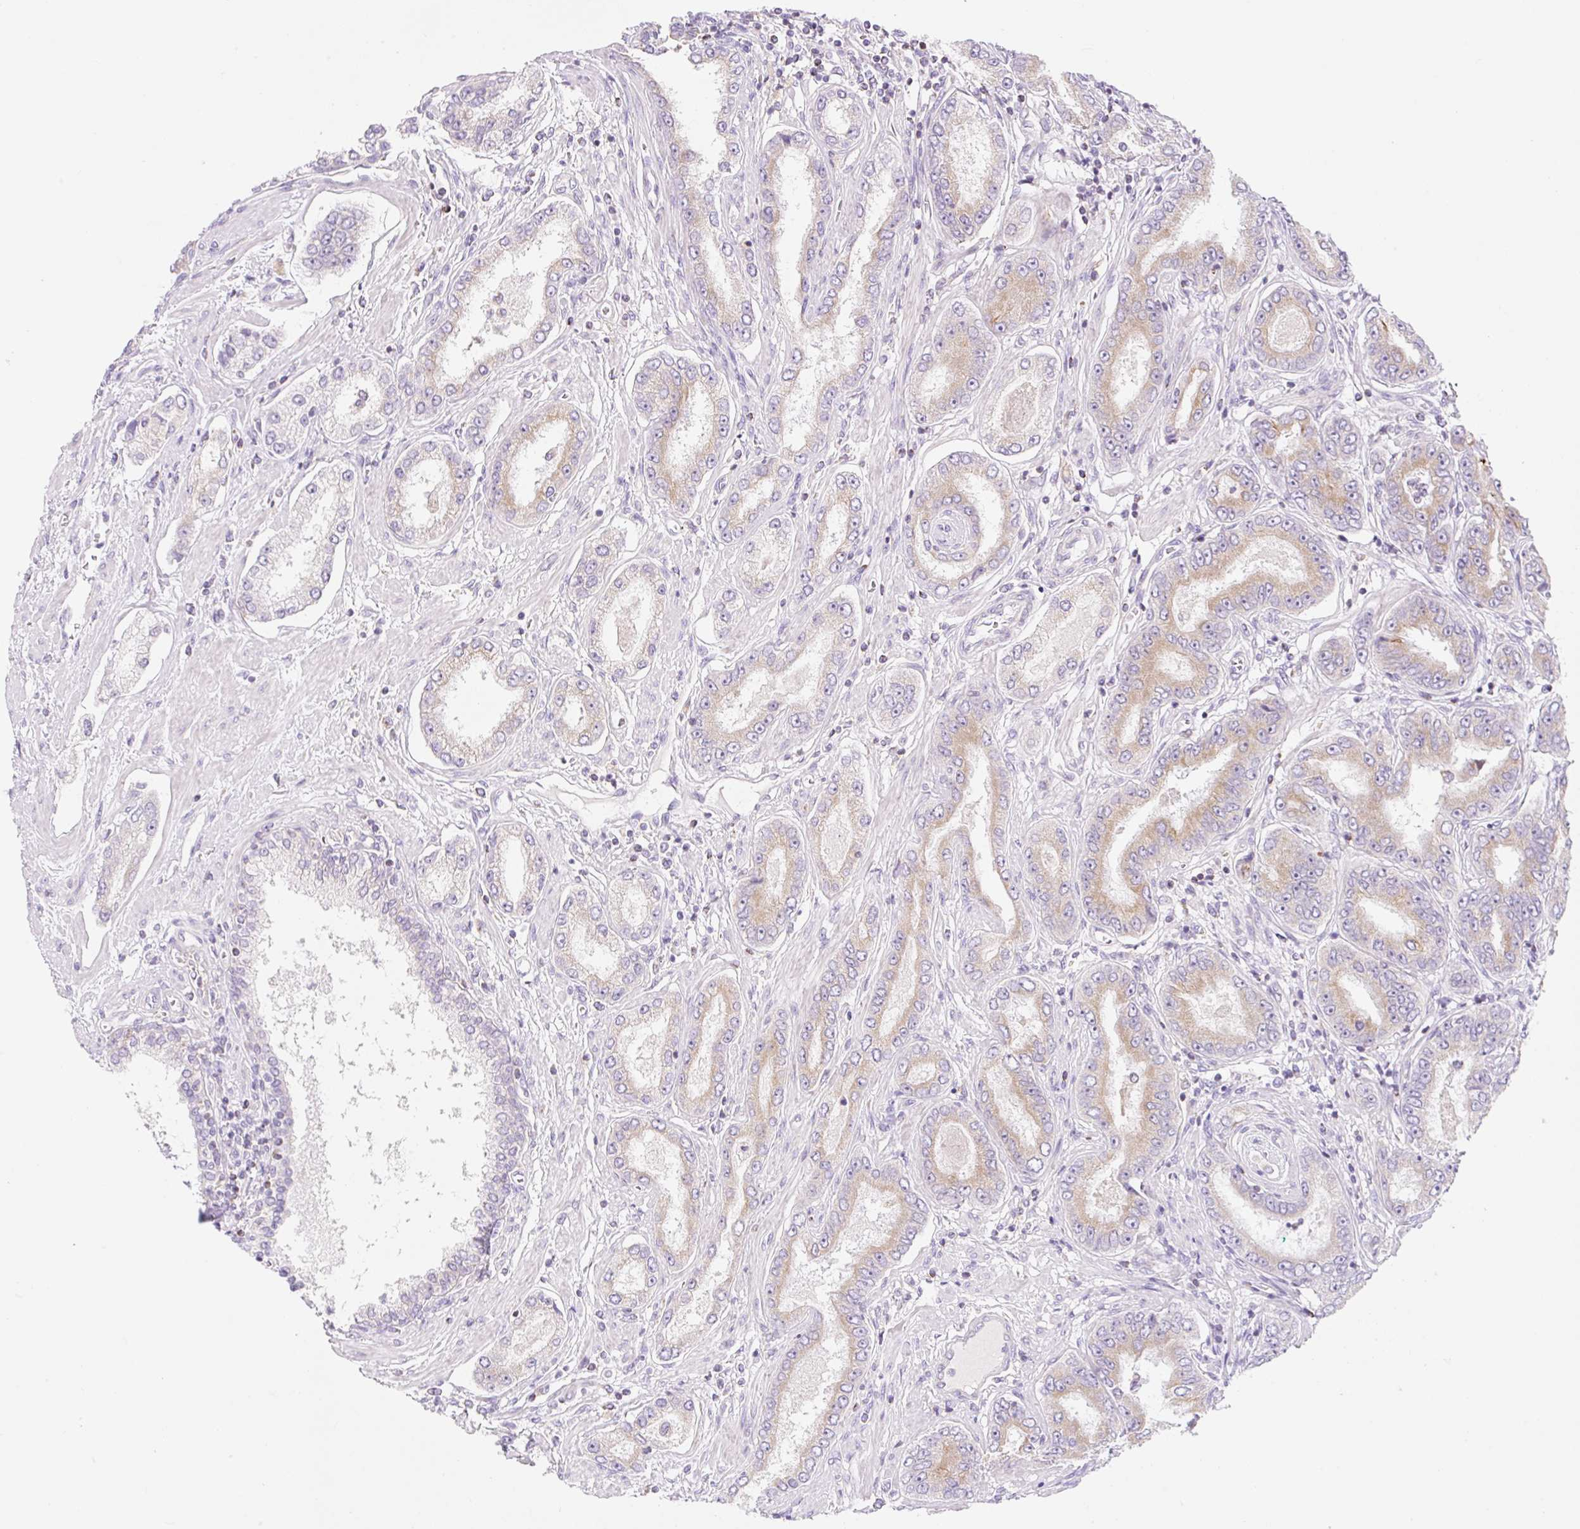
{"staining": {"intensity": "moderate", "quantity": ">75%", "location": "cytoplasmic/membranous"}, "tissue": "prostate cancer", "cell_type": "Tumor cells", "image_type": "cancer", "snomed": [{"axis": "morphology", "description": "Adenocarcinoma, High grade"}, {"axis": "topography", "description": "Prostate"}], "caption": "Immunohistochemical staining of high-grade adenocarcinoma (prostate) displays medium levels of moderate cytoplasmic/membranous staining in about >75% of tumor cells.", "gene": "FOCAD", "patient": {"sex": "male", "age": 72}}